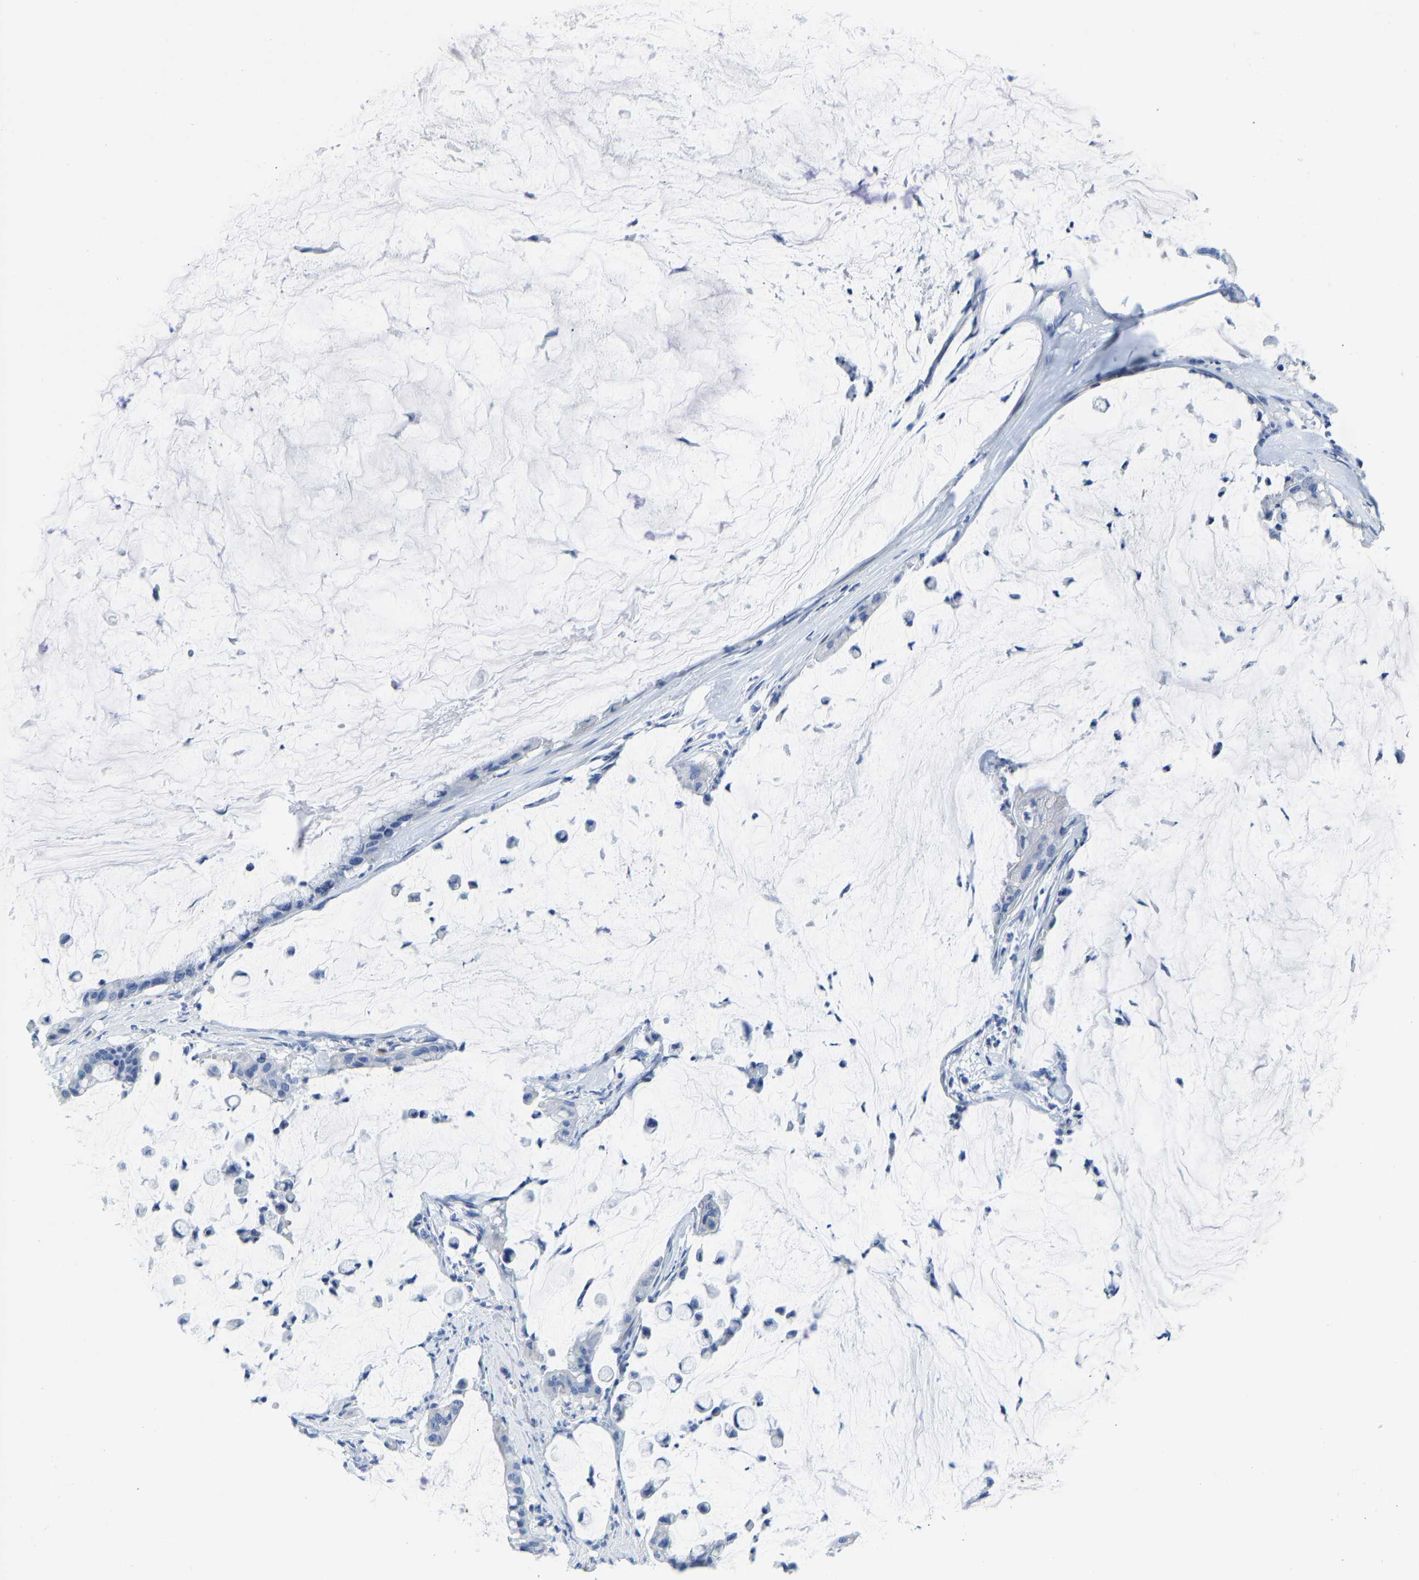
{"staining": {"intensity": "weak", "quantity": "25%-75%", "location": "nuclear"}, "tissue": "pancreatic cancer", "cell_type": "Tumor cells", "image_type": "cancer", "snomed": [{"axis": "morphology", "description": "Adenocarcinoma, NOS"}, {"axis": "topography", "description": "Pancreas"}], "caption": "DAB immunohistochemical staining of adenocarcinoma (pancreatic) displays weak nuclear protein expression in approximately 25%-75% of tumor cells. The staining was performed using DAB to visualize the protein expression in brown, while the nuclei were stained in blue with hematoxylin (Magnification: 20x).", "gene": "NKAIN3", "patient": {"sex": "male", "age": 41}}